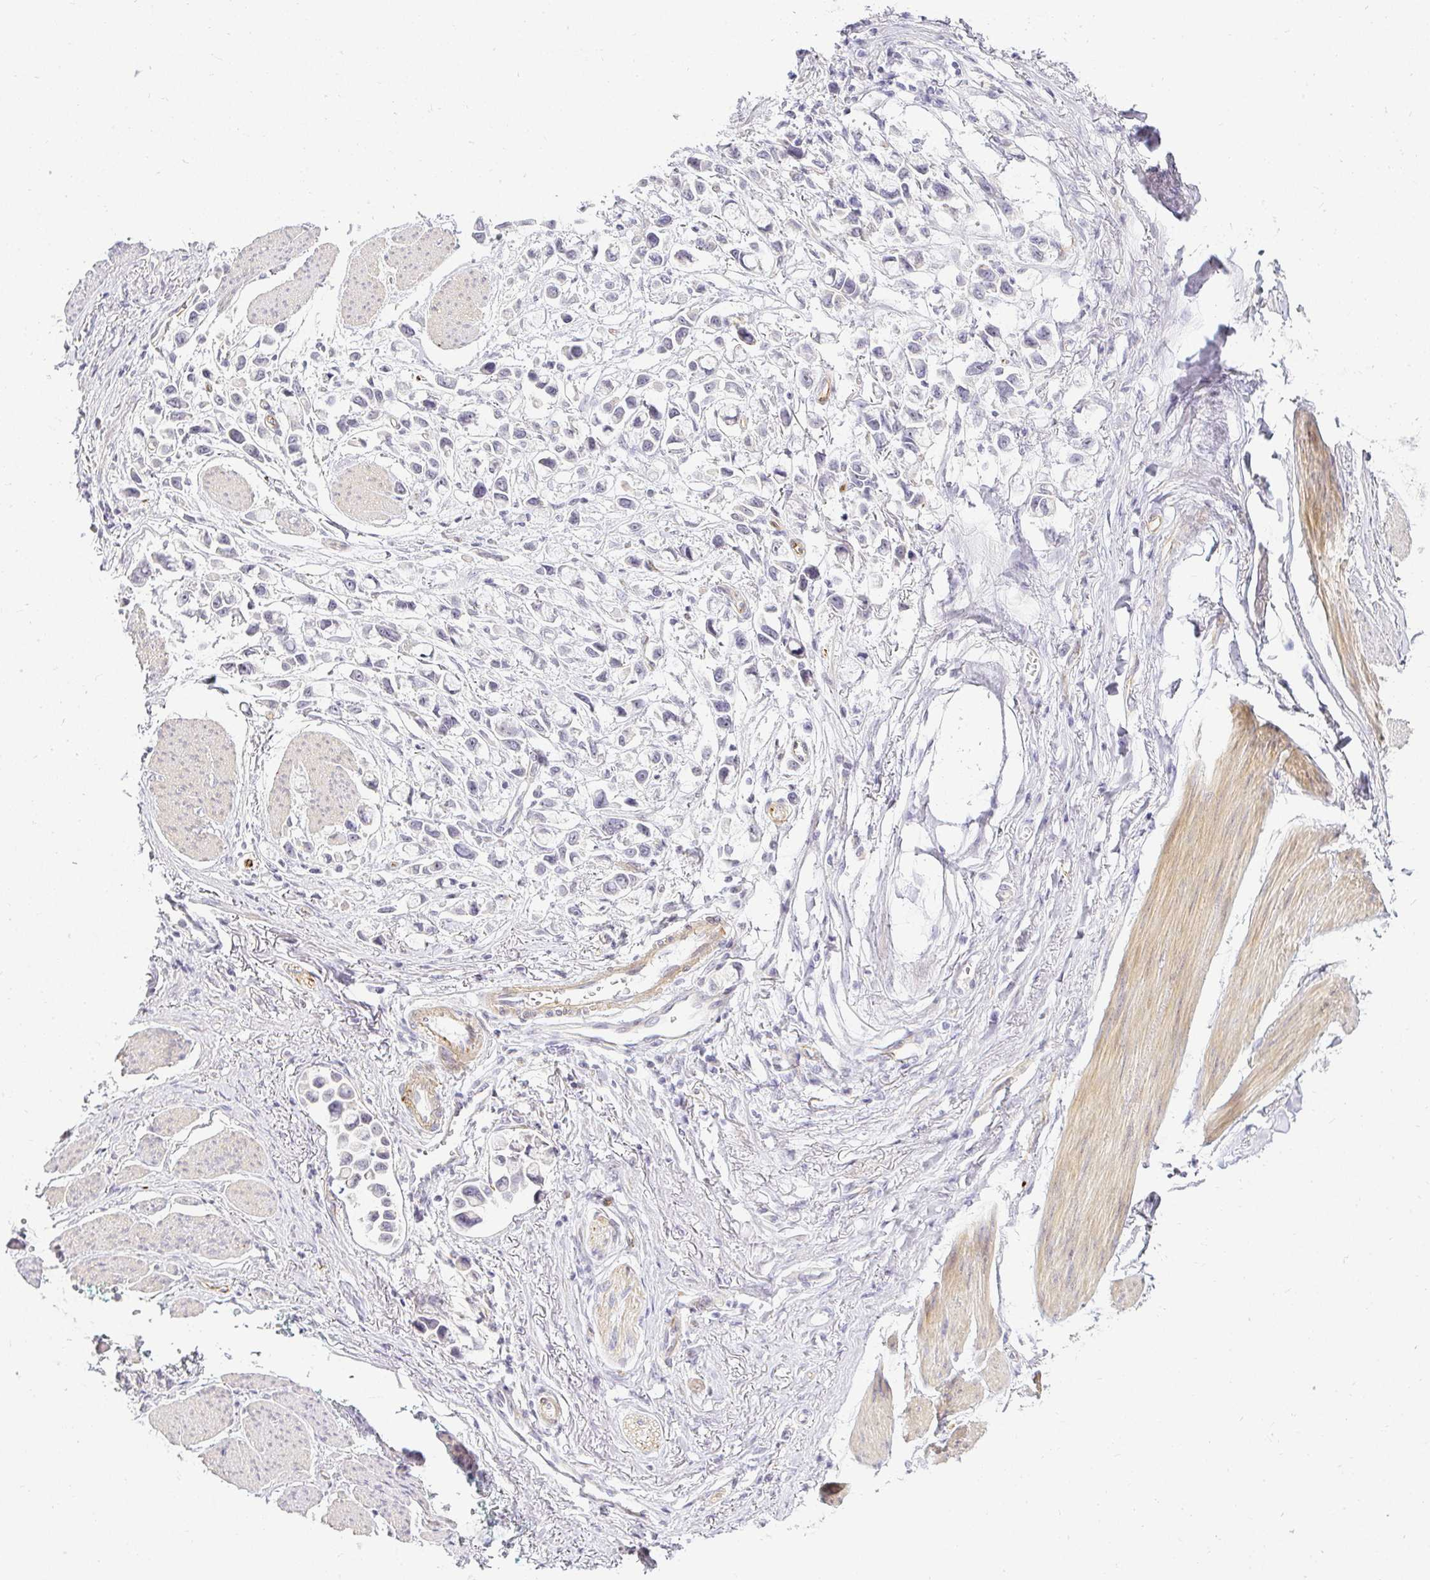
{"staining": {"intensity": "negative", "quantity": "none", "location": "none"}, "tissue": "stomach cancer", "cell_type": "Tumor cells", "image_type": "cancer", "snomed": [{"axis": "morphology", "description": "Adenocarcinoma, NOS"}, {"axis": "topography", "description": "Stomach"}], "caption": "Immunohistochemistry (IHC) histopathology image of human adenocarcinoma (stomach) stained for a protein (brown), which demonstrates no expression in tumor cells.", "gene": "ACAN", "patient": {"sex": "female", "age": 81}}